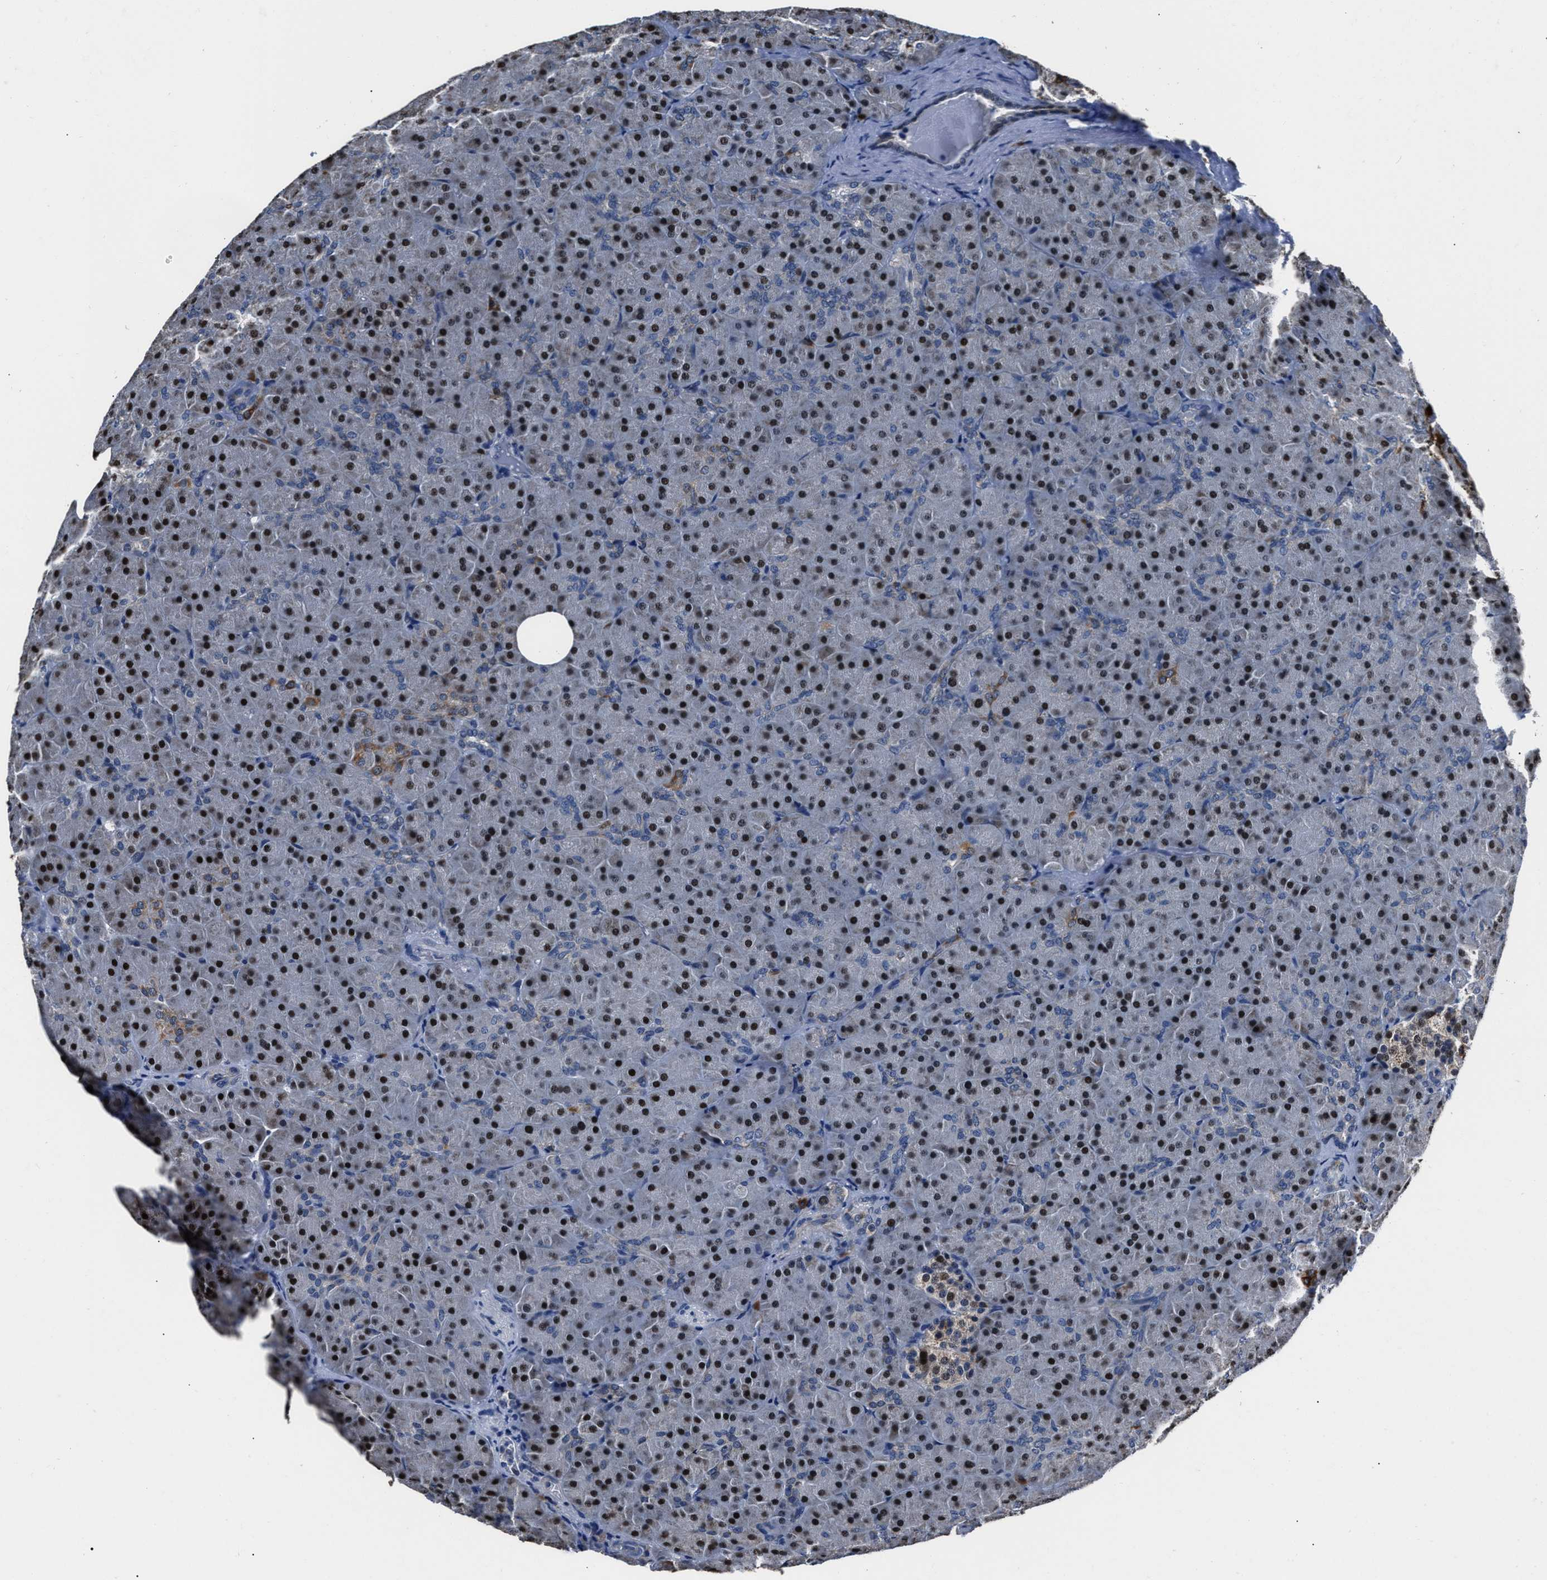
{"staining": {"intensity": "strong", "quantity": "25%-75%", "location": "nuclear"}, "tissue": "pancreas", "cell_type": "Exocrine glandular cells", "image_type": "normal", "snomed": [{"axis": "morphology", "description": "Normal tissue, NOS"}, {"axis": "topography", "description": "Pancreas"}], "caption": "A brown stain labels strong nuclear expression of a protein in exocrine glandular cells of benign pancreas. The protein of interest is stained brown, and the nuclei are stained in blue (DAB (3,3'-diaminobenzidine) IHC with brightfield microscopy, high magnification).", "gene": "NSUN5", "patient": {"sex": "male", "age": 66}}